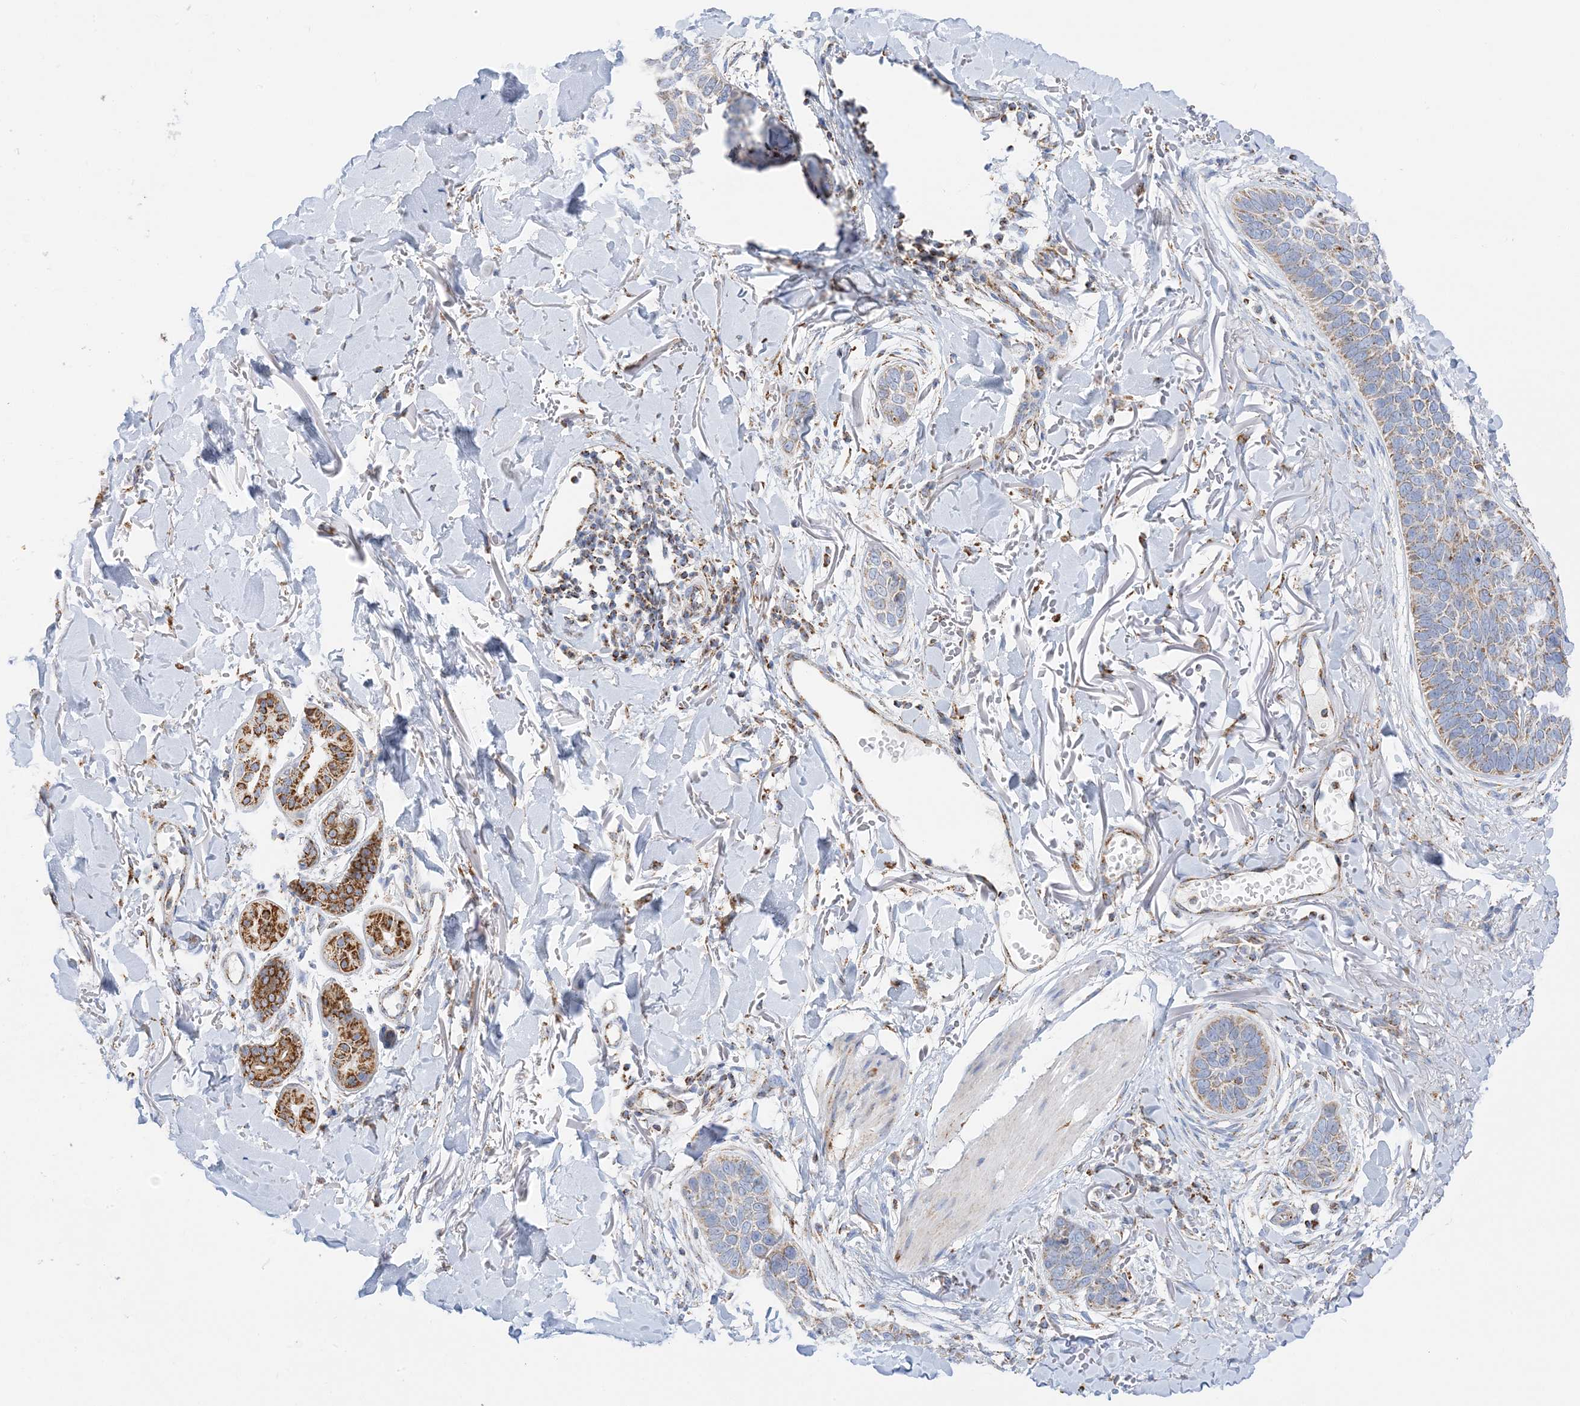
{"staining": {"intensity": "moderate", "quantity": "<25%", "location": "cytoplasmic/membranous"}, "tissue": "skin cancer", "cell_type": "Tumor cells", "image_type": "cancer", "snomed": [{"axis": "morphology", "description": "Basal cell carcinoma"}, {"axis": "topography", "description": "Skin"}], "caption": "This image reveals immunohistochemistry staining of skin basal cell carcinoma, with low moderate cytoplasmic/membranous positivity in about <25% of tumor cells.", "gene": "CAPN13", "patient": {"sex": "male", "age": 85}}